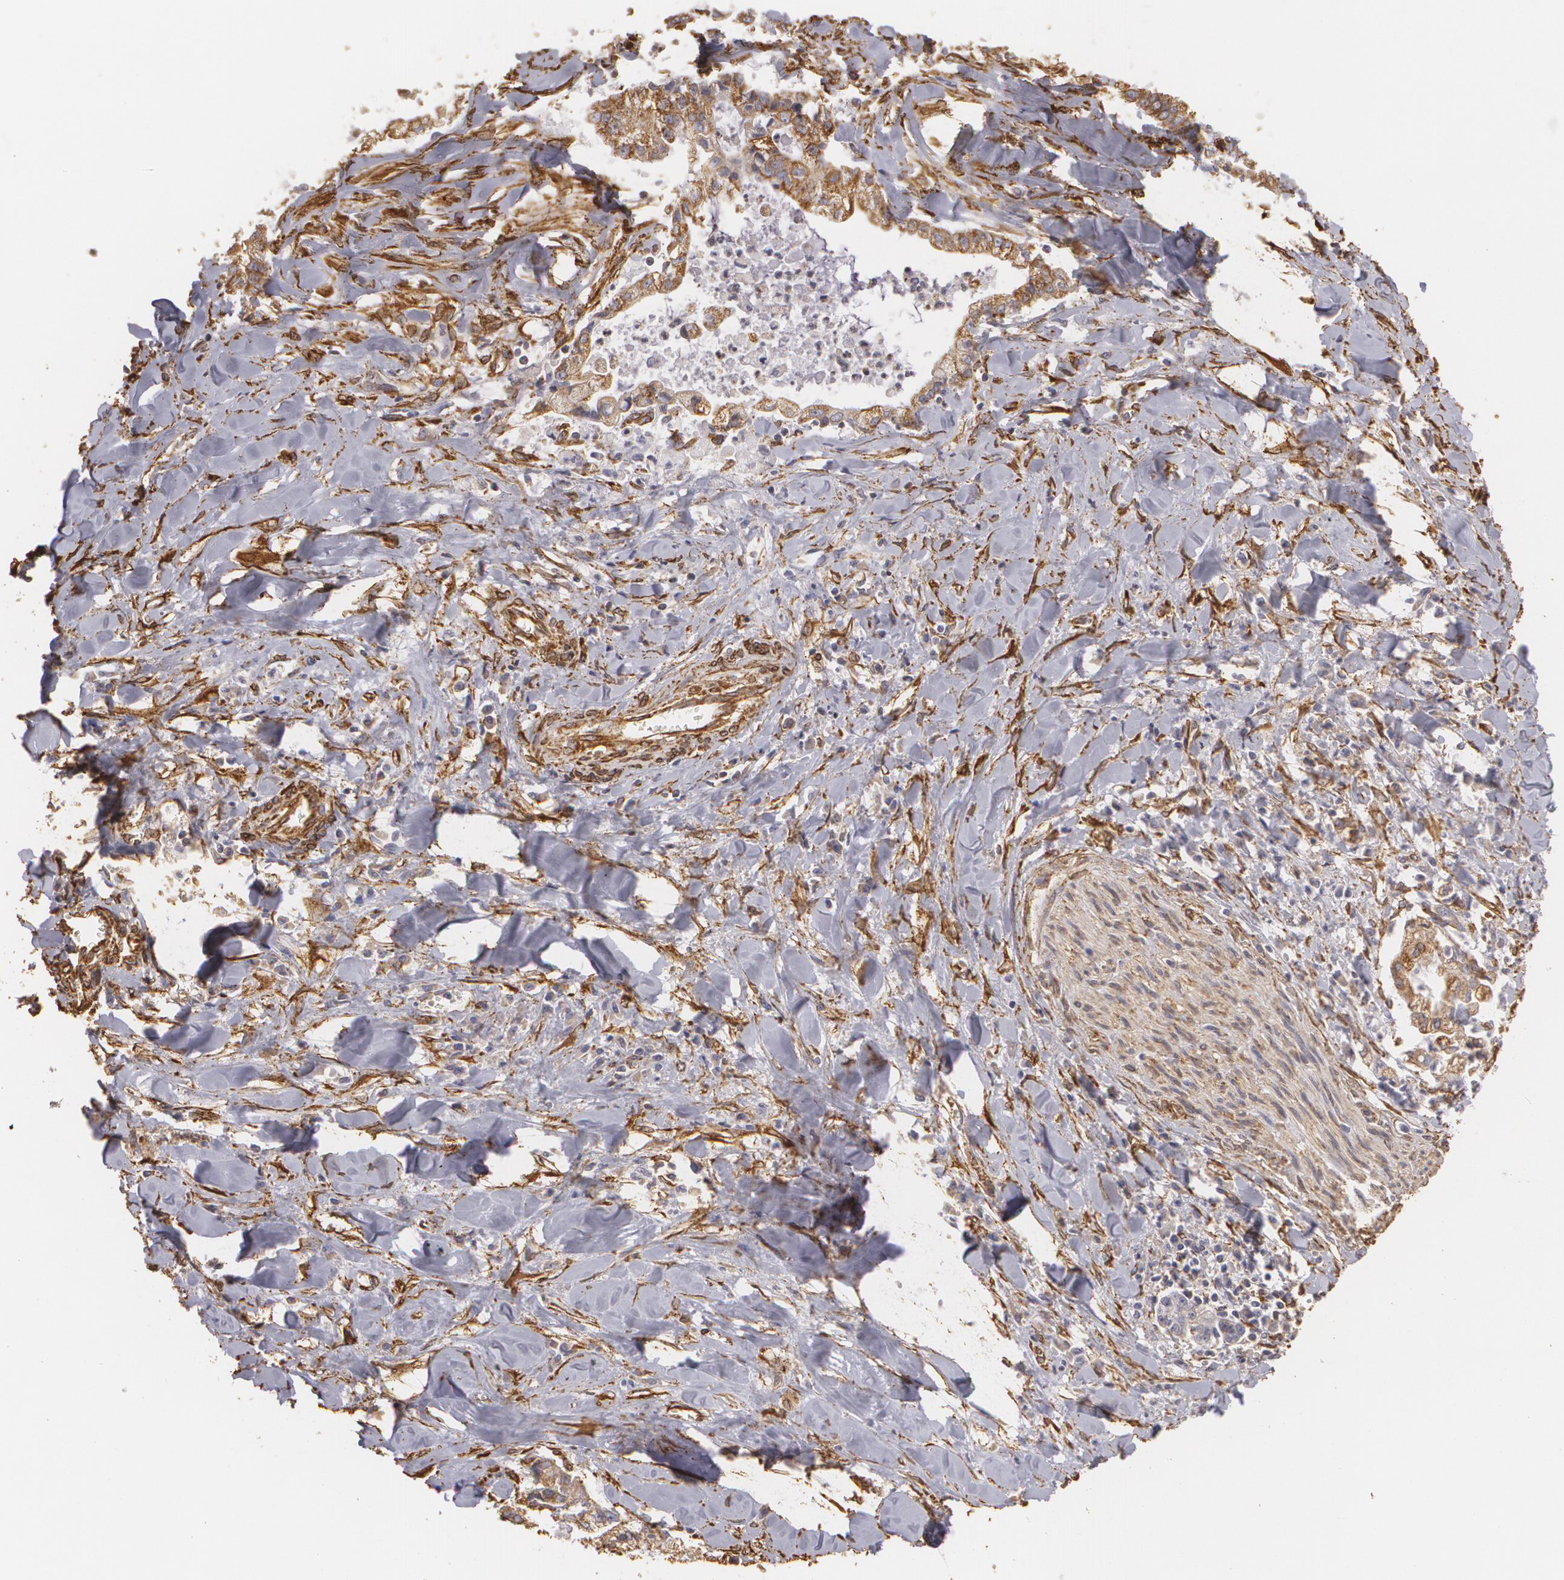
{"staining": {"intensity": "weak", "quantity": "25%-75%", "location": "cytoplasmic/membranous"}, "tissue": "liver cancer", "cell_type": "Tumor cells", "image_type": "cancer", "snomed": [{"axis": "morphology", "description": "Cholangiocarcinoma"}, {"axis": "topography", "description": "Liver"}], "caption": "Immunohistochemical staining of human liver cancer displays weak cytoplasmic/membranous protein staining in approximately 25%-75% of tumor cells.", "gene": "CYB5R3", "patient": {"sex": "male", "age": 57}}